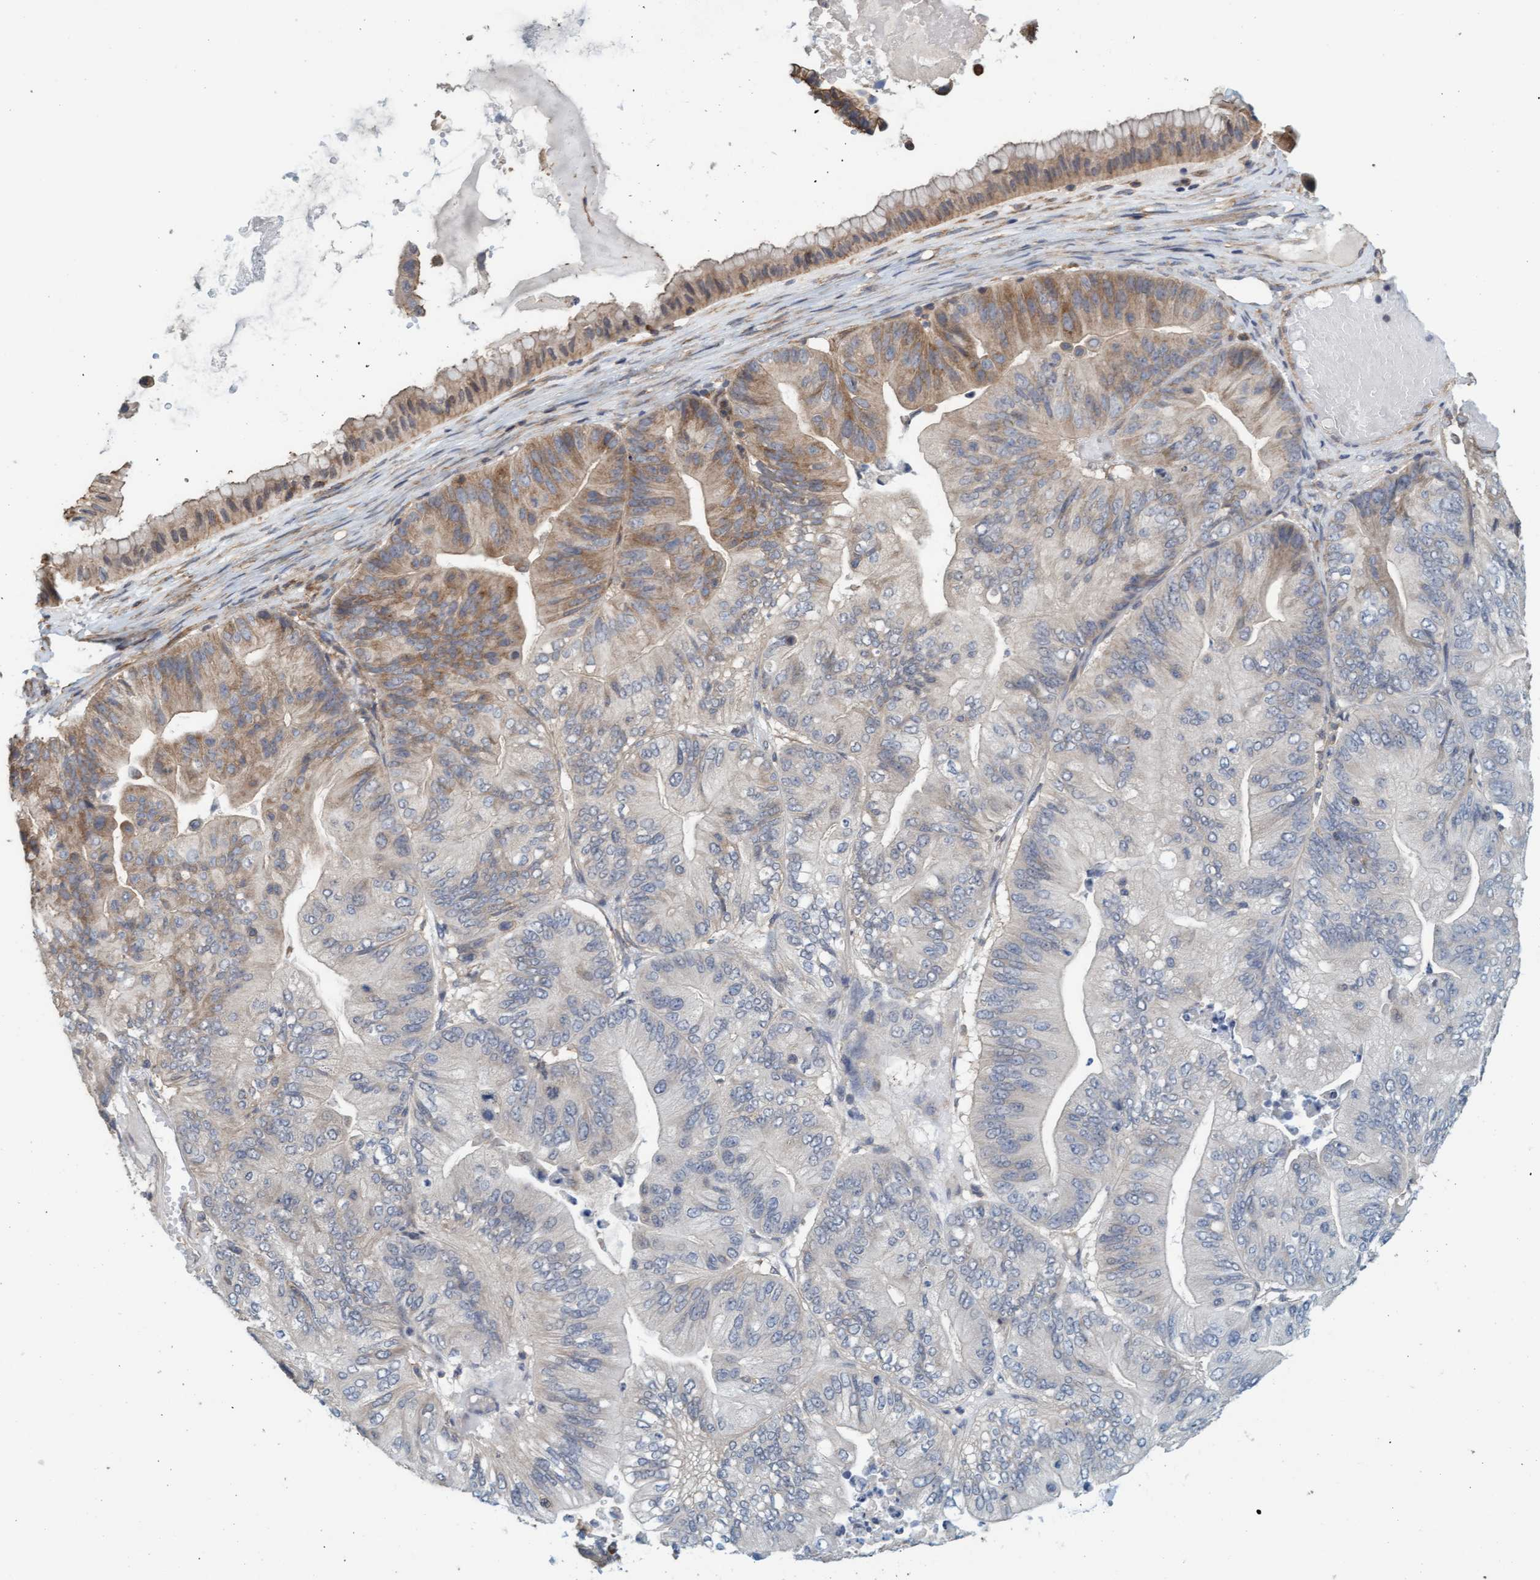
{"staining": {"intensity": "moderate", "quantity": "<25%", "location": "cytoplasmic/membranous"}, "tissue": "ovarian cancer", "cell_type": "Tumor cells", "image_type": "cancer", "snomed": [{"axis": "morphology", "description": "Cystadenocarcinoma, mucinous, NOS"}, {"axis": "topography", "description": "Ovary"}], "caption": "Moderate cytoplasmic/membranous protein expression is appreciated in about <25% of tumor cells in ovarian mucinous cystadenocarcinoma.", "gene": "FXR2", "patient": {"sex": "female", "age": 61}}